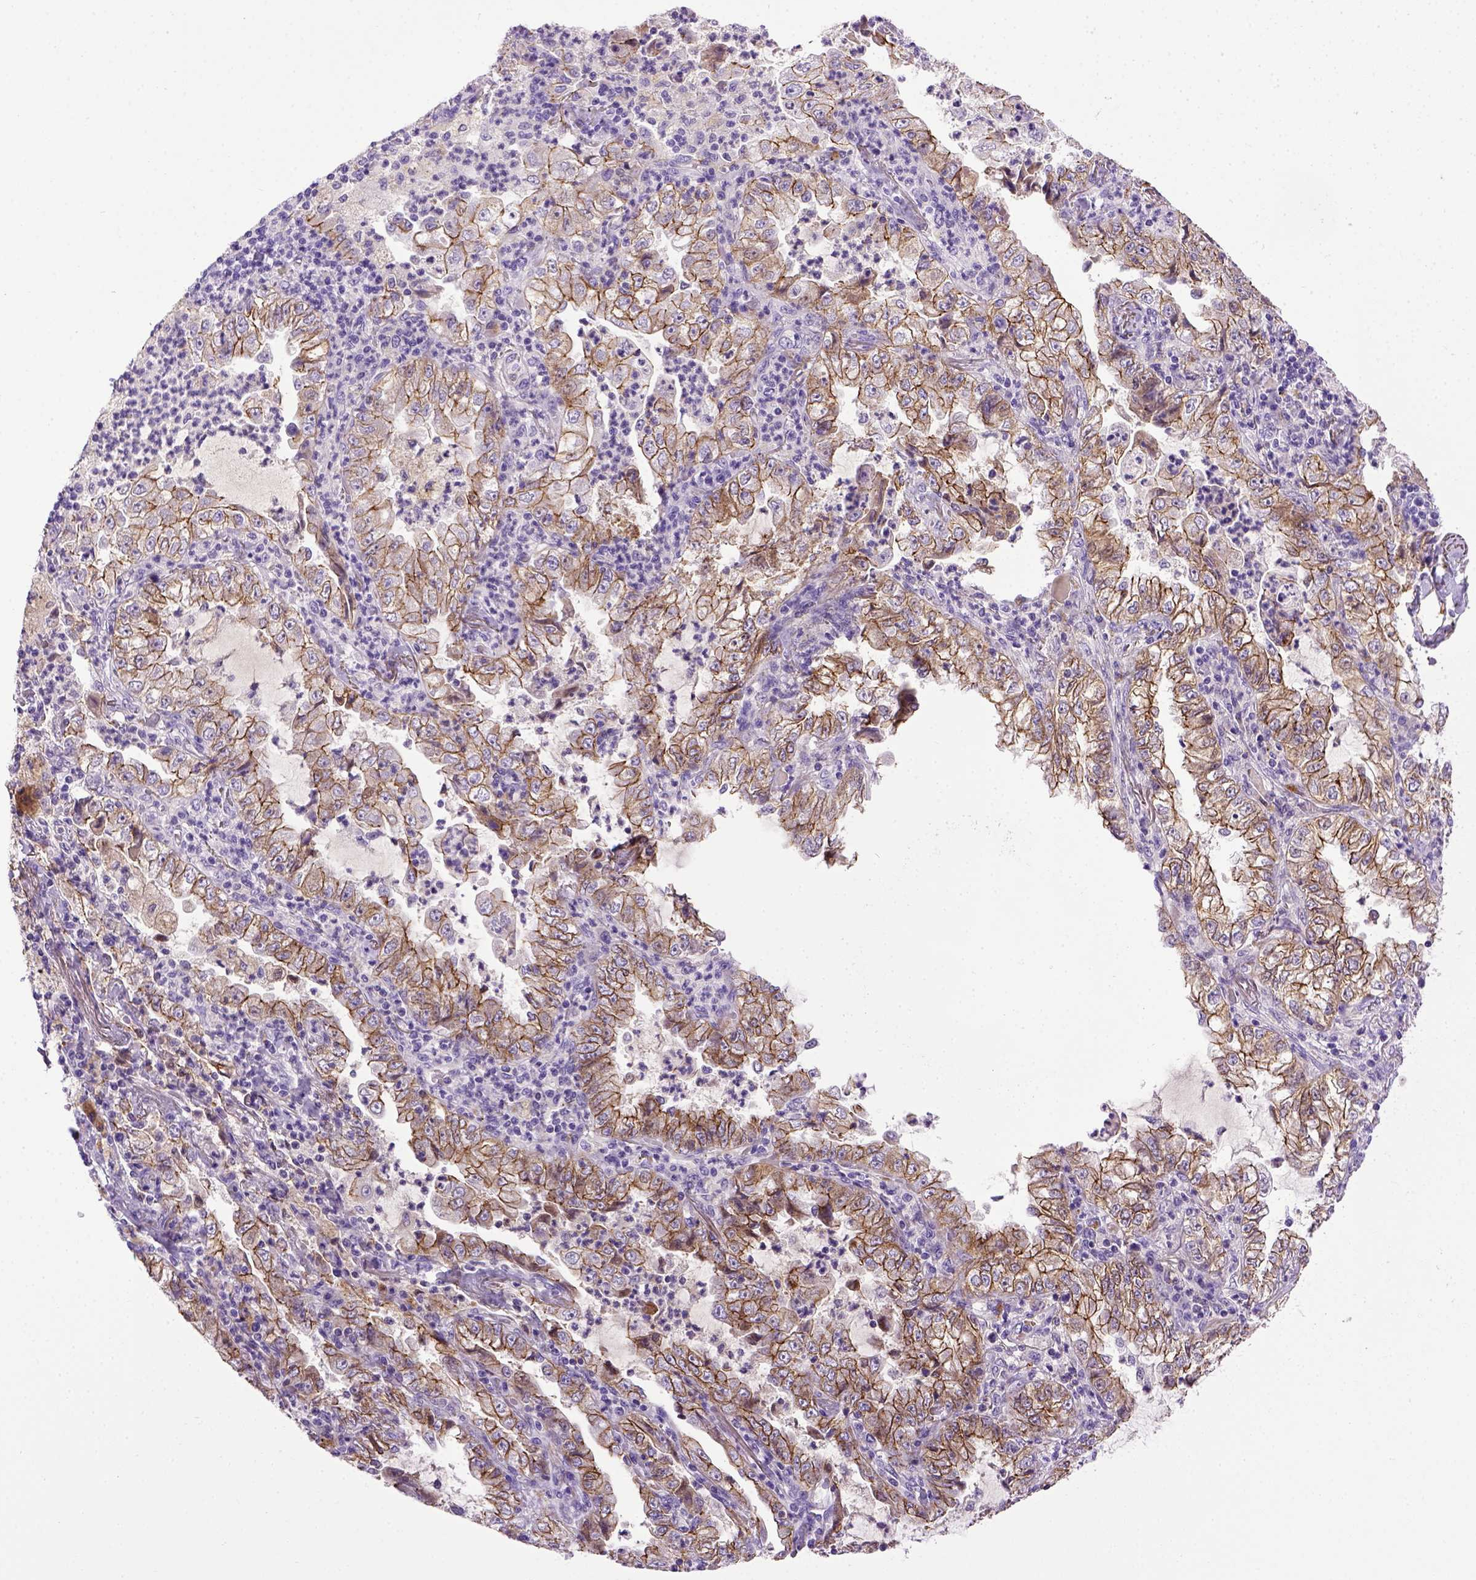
{"staining": {"intensity": "moderate", "quantity": ">75%", "location": "cytoplasmic/membranous"}, "tissue": "lung cancer", "cell_type": "Tumor cells", "image_type": "cancer", "snomed": [{"axis": "morphology", "description": "Adenocarcinoma, NOS"}, {"axis": "topography", "description": "Lung"}], "caption": "Immunohistochemistry image of human lung cancer stained for a protein (brown), which exhibits medium levels of moderate cytoplasmic/membranous expression in about >75% of tumor cells.", "gene": "CDH1", "patient": {"sex": "female", "age": 73}}